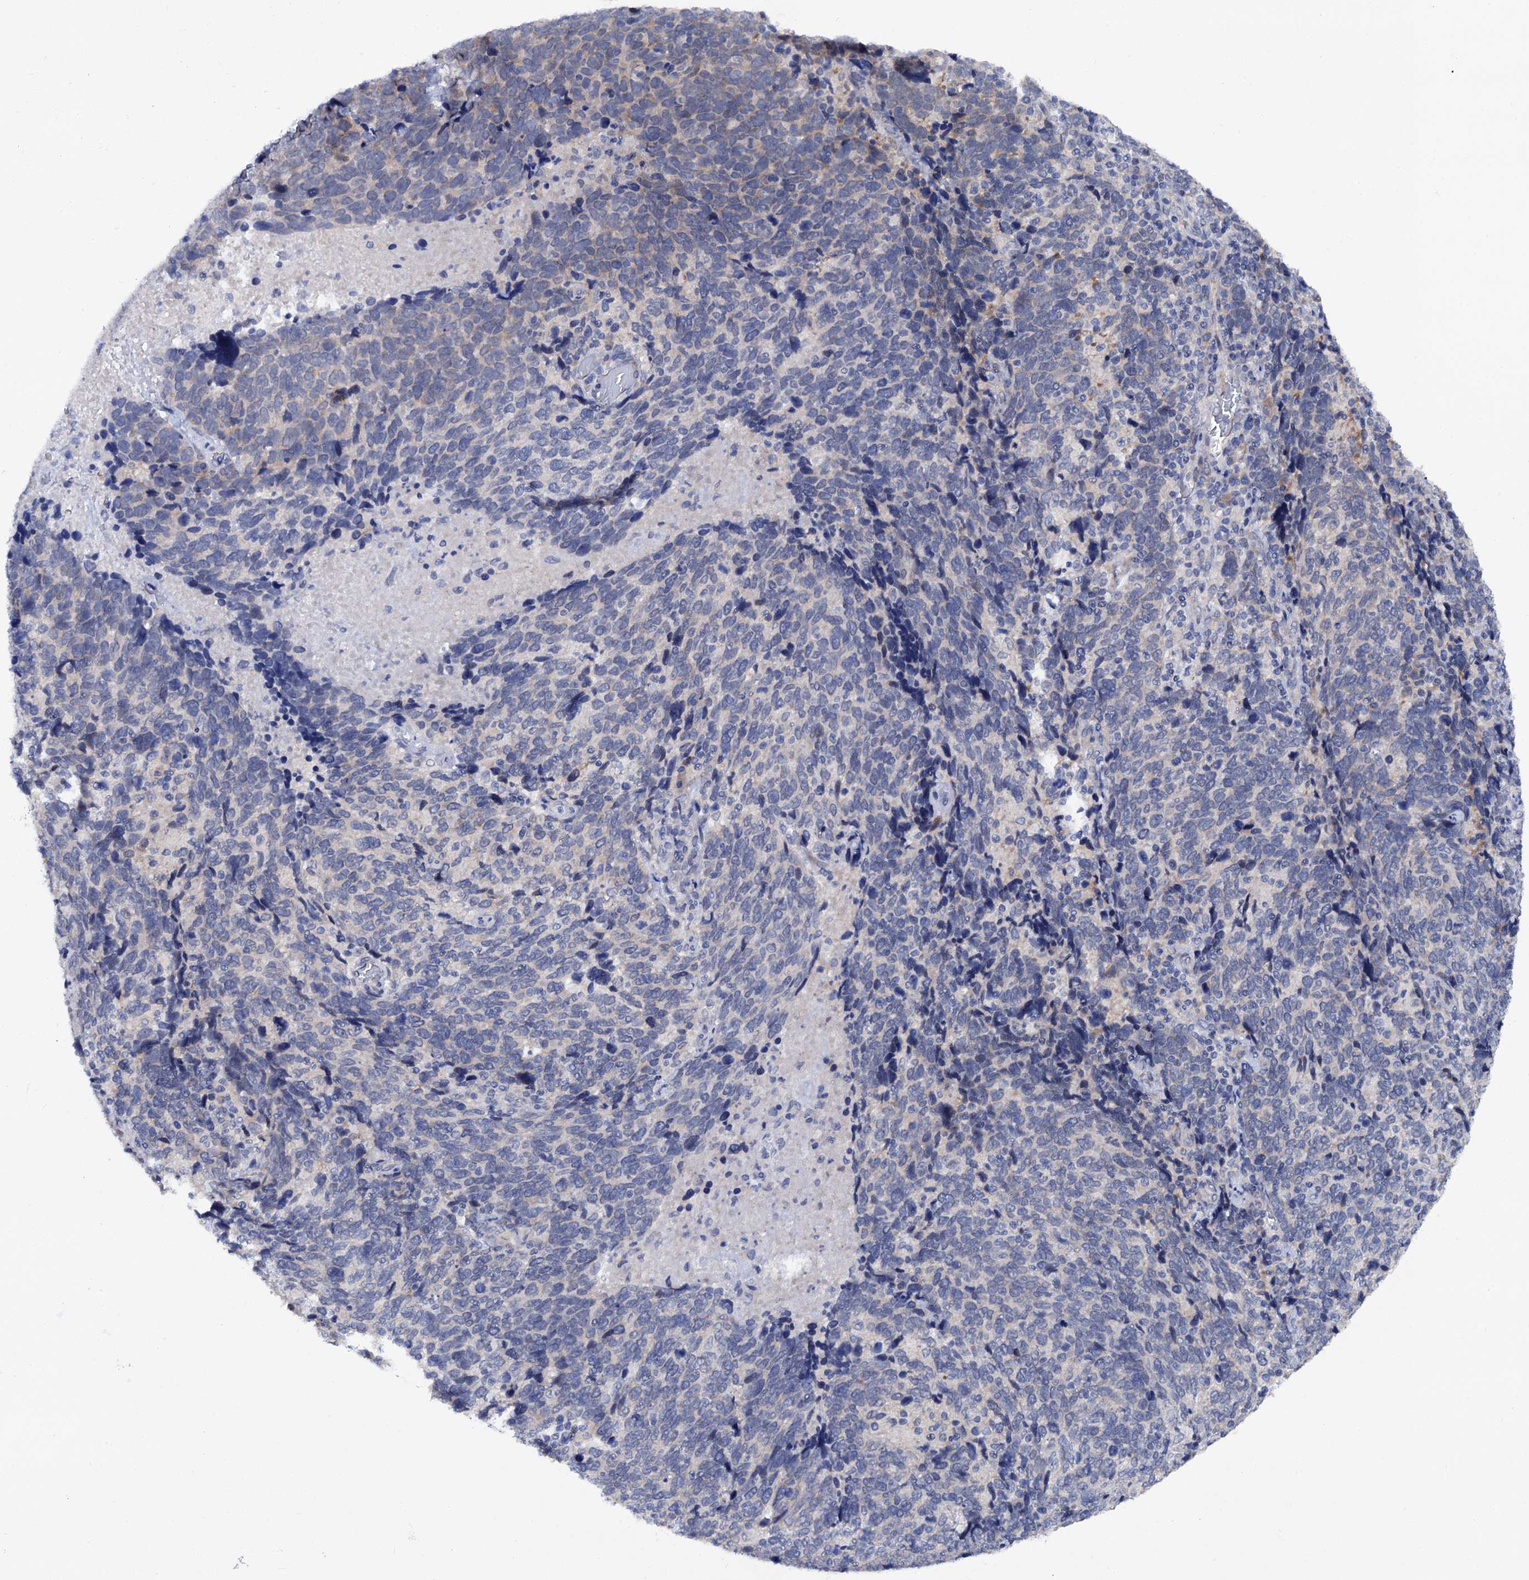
{"staining": {"intensity": "negative", "quantity": "none", "location": "none"}, "tissue": "cervical cancer", "cell_type": "Tumor cells", "image_type": "cancer", "snomed": [{"axis": "morphology", "description": "Squamous cell carcinoma, NOS"}, {"axis": "topography", "description": "Cervix"}], "caption": "There is no significant staining in tumor cells of squamous cell carcinoma (cervical). (DAB immunohistochemistry (IHC) with hematoxylin counter stain).", "gene": "CAPRIN2", "patient": {"sex": "female", "age": 41}}